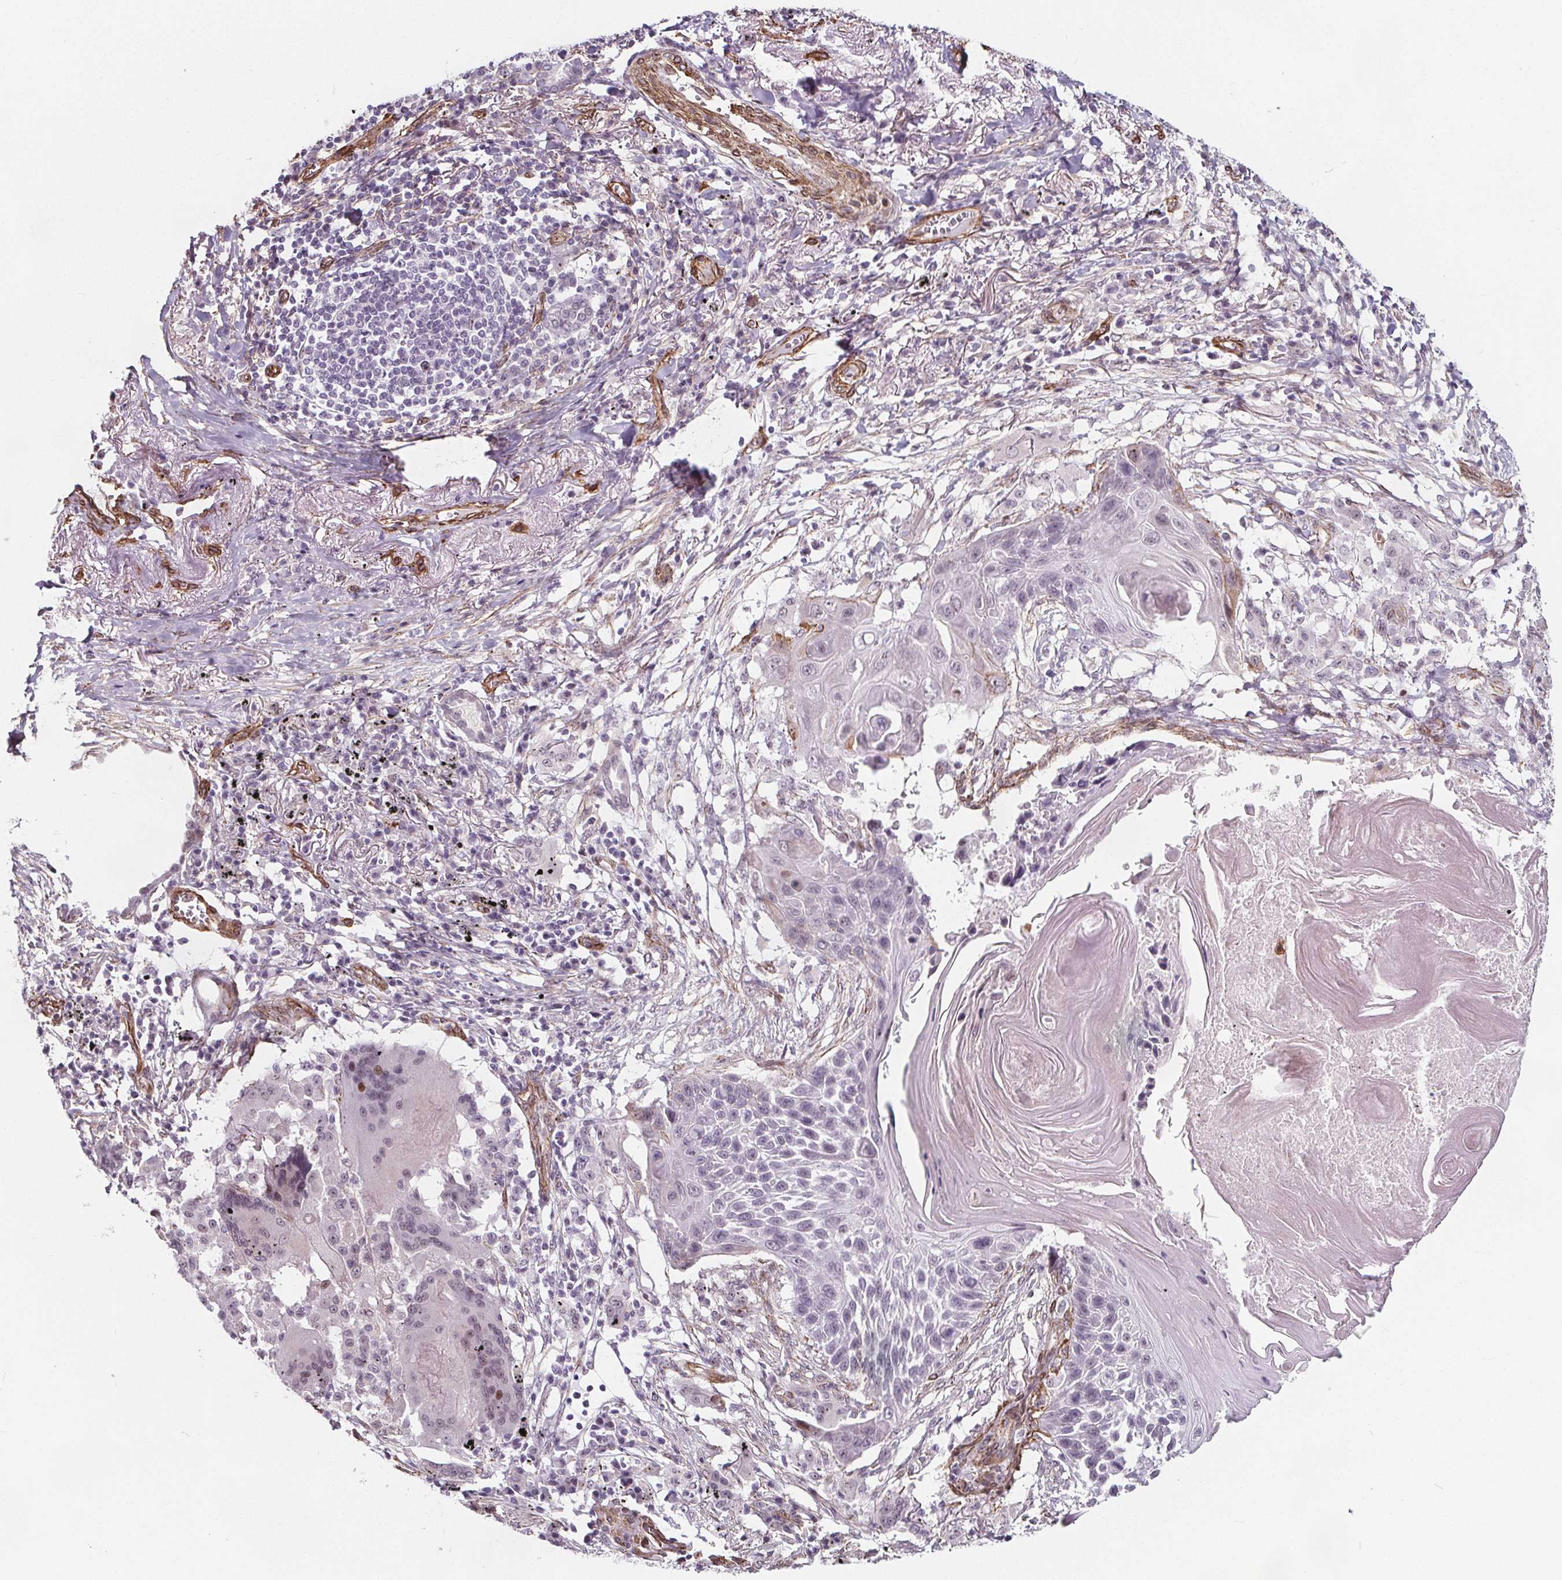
{"staining": {"intensity": "negative", "quantity": "none", "location": "none"}, "tissue": "lung cancer", "cell_type": "Tumor cells", "image_type": "cancer", "snomed": [{"axis": "morphology", "description": "Squamous cell carcinoma, NOS"}, {"axis": "topography", "description": "Lung"}], "caption": "The histopathology image exhibits no significant staining in tumor cells of squamous cell carcinoma (lung). (DAB (3,3'-diaminobenzidine) immunohistochemistry visualized using brightfield microscopy, high magnification).", "gene": "HAS1", "patient": {"sex": "male", "age": 78}}